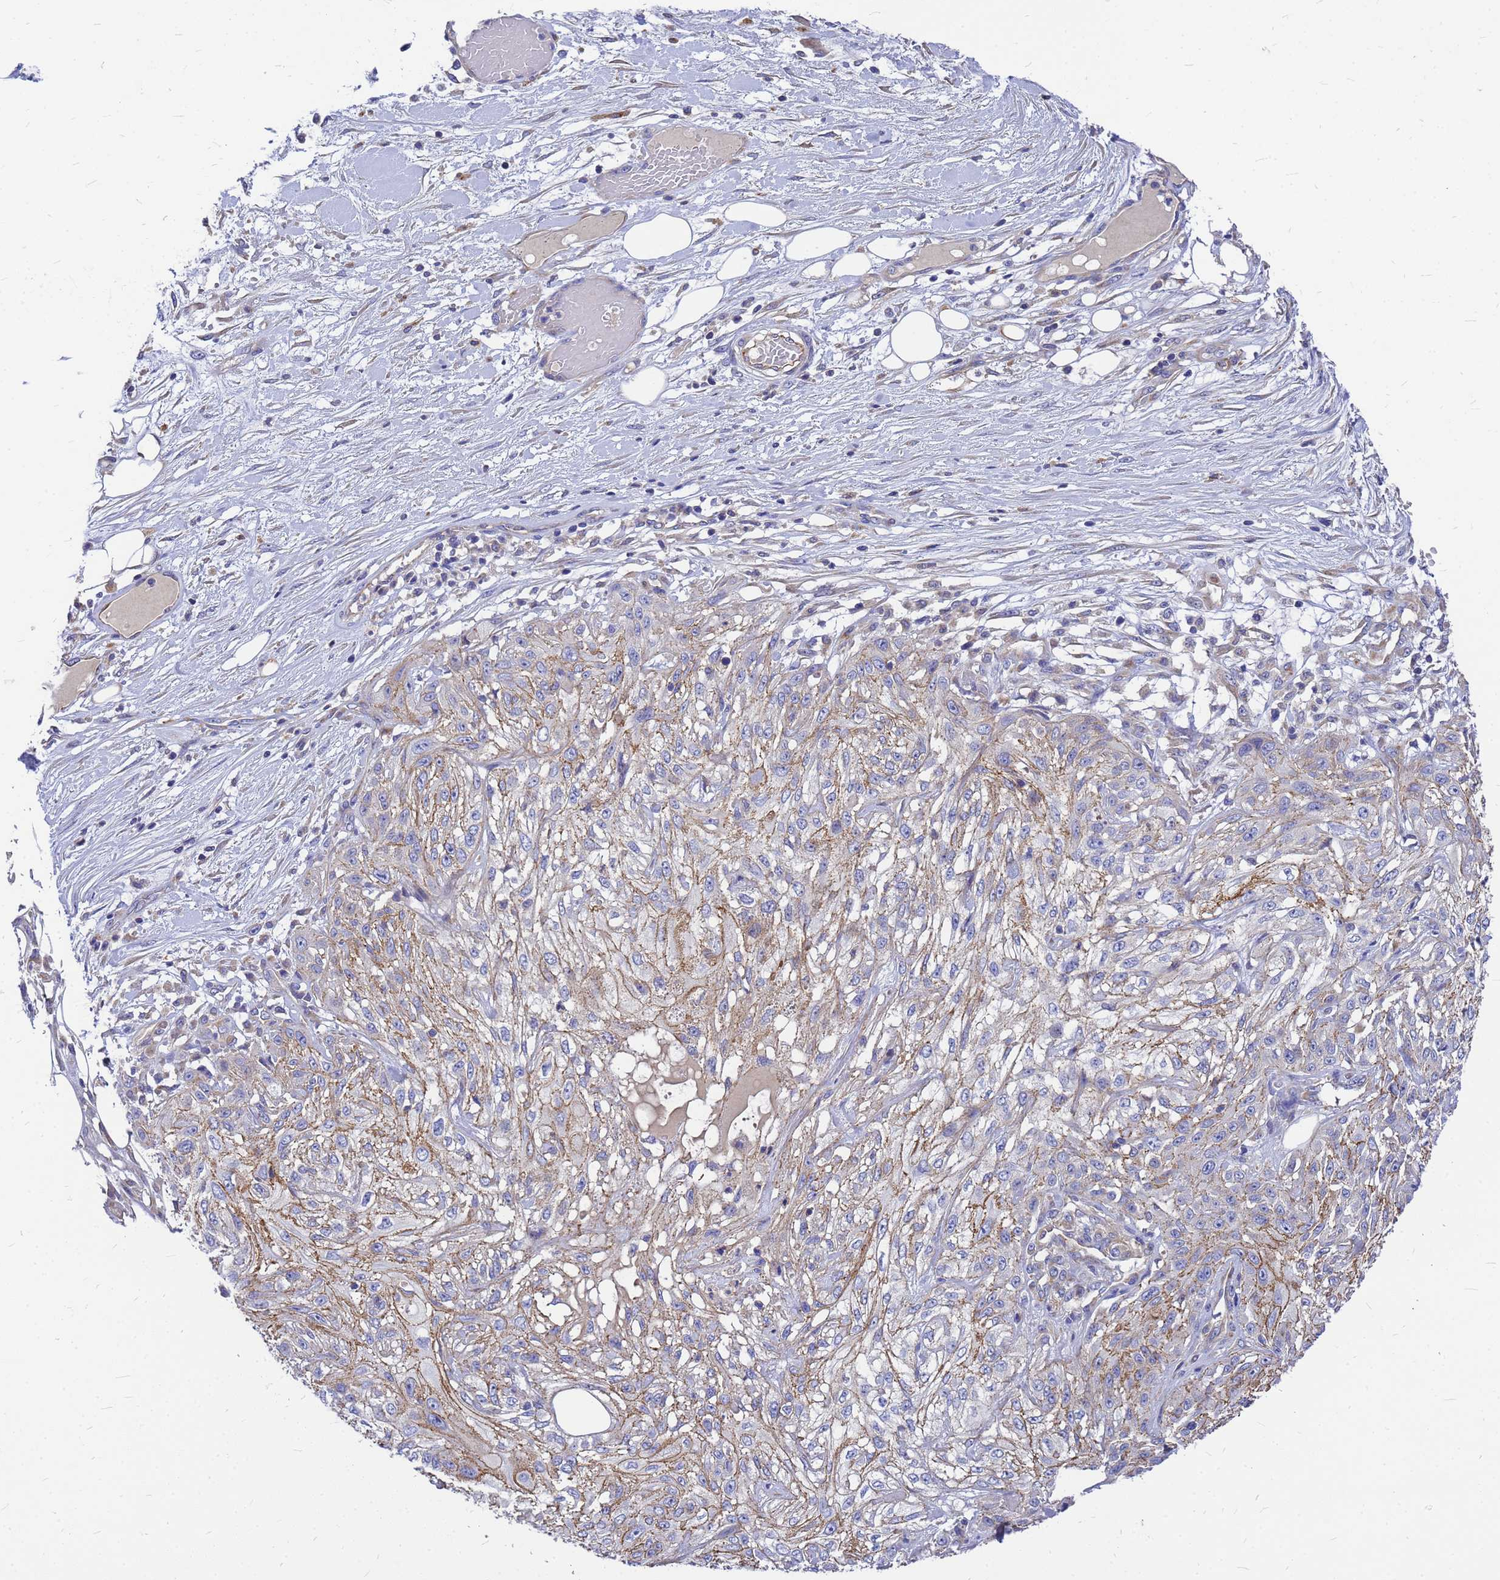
{"staining": {"intensity": "moderate", "quantity": "25%-75%", "location": "cytoplasmic/membranous"}, "tissue": "skin cancer", "cell_type": "Tumor cells", "image_type": "cancer", "snomed": [{"axis": "morphology", "description": "Squamous cell carcinoma, NOS"}, {"axis": "morphology", "description": "Squamous cell carcinoma, metastatic, NOS"}, {"axis": "topography", "description": "Skin"}, {"axis": "topography", "description": "Lymph node"}], "caption": "Immunohistochemistry (IHC) of human skin cancer (metastatic squamous cell carcinoma) shows medium levels of moderate cytoplasmic/membranous positivity in approximately 25%-75% of tumor cells. The staining was performed using DAB (3,3'-diaminobenzidine) to visualize the protein expression in brown, while the nuclei were stained in blue with hematoxylin (Magnification: 20x).", "gene": "FBXW5", "patient": {"sex": "male", "age": 75}}